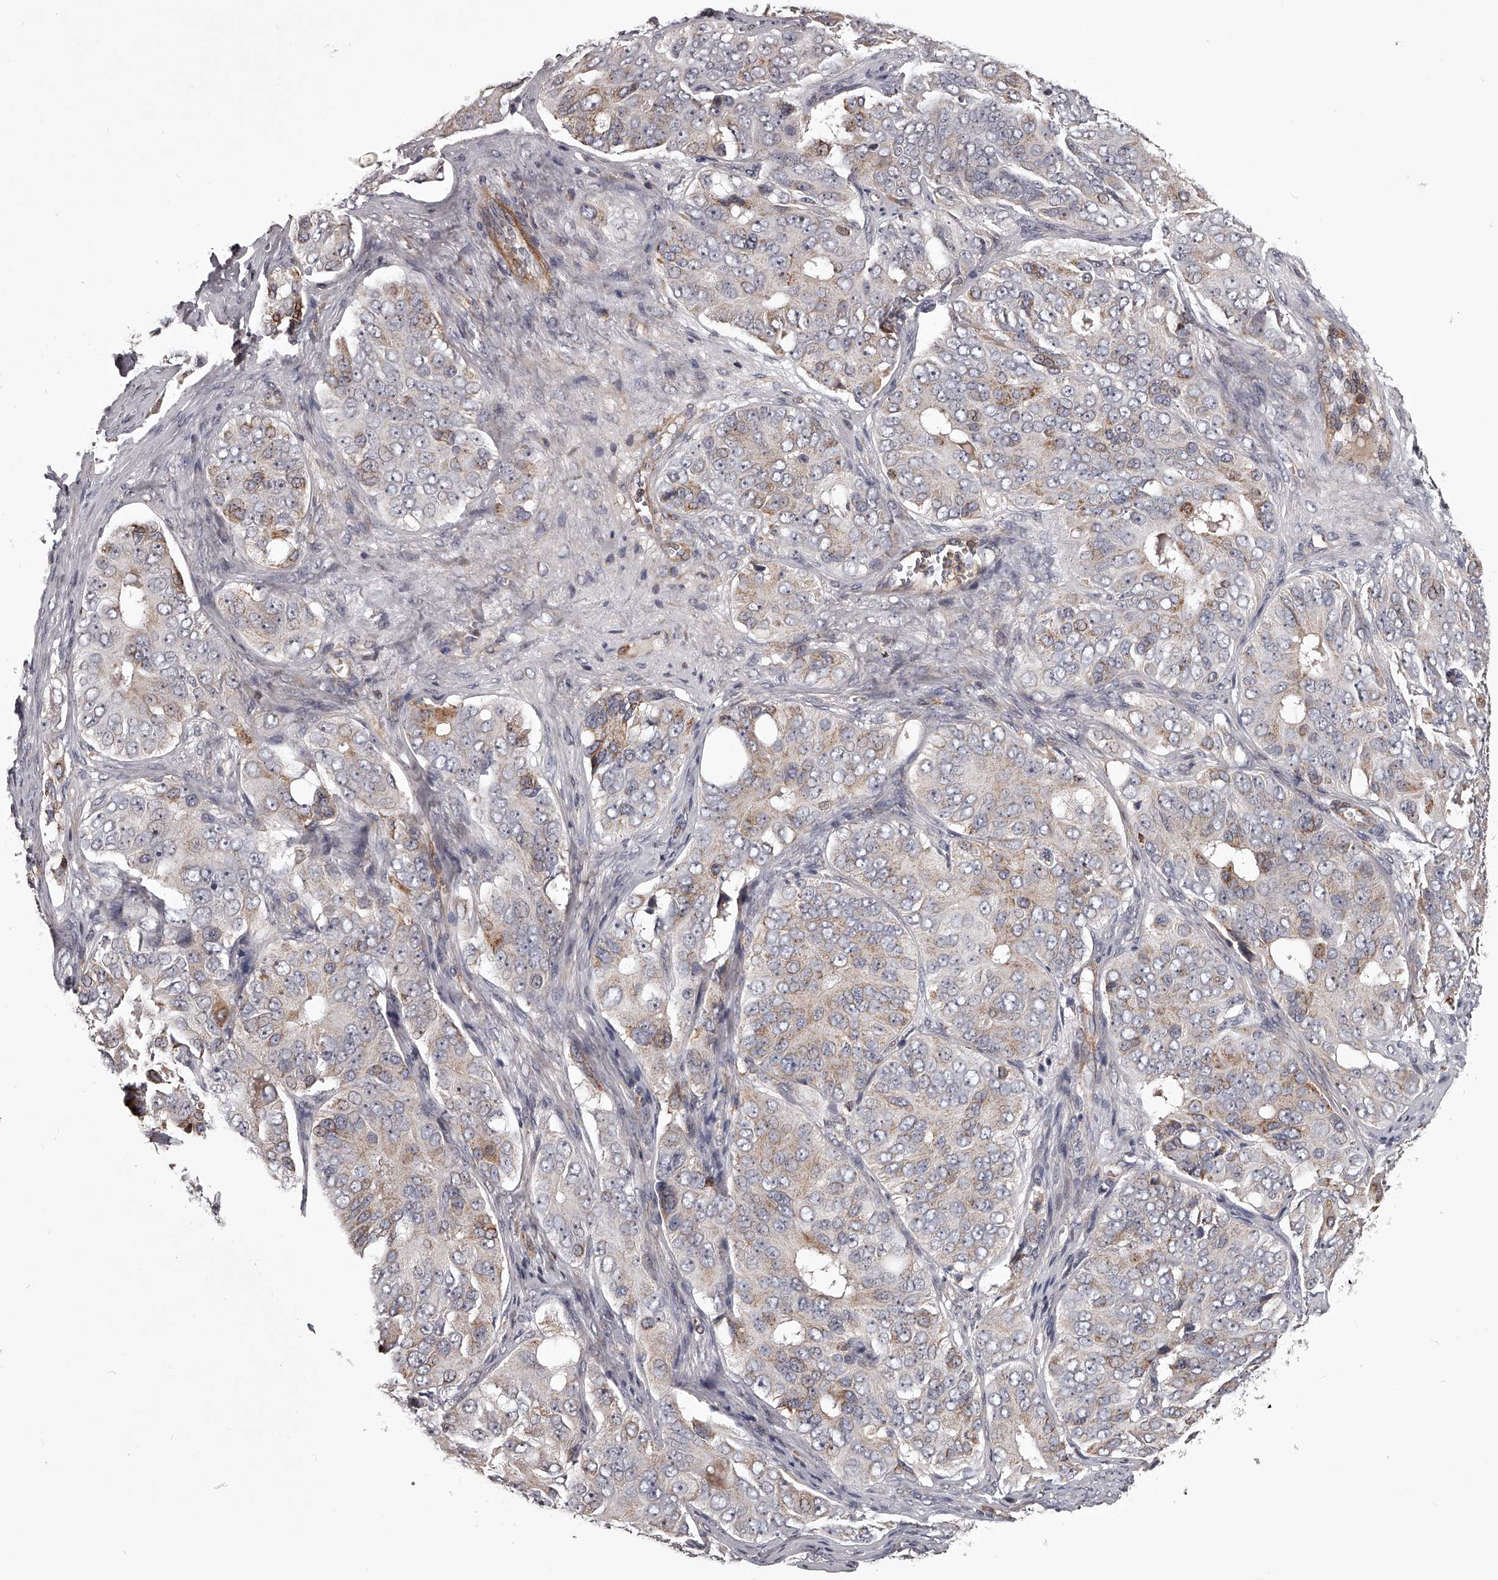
{"staining": {"intensity": "moderate", "quantity": "<25%", "location": "cytoplasmic/membranous"}, "tissue": "ovarian cancer", "cell_type": "Tumor cells", "image_type": "cancer", "snomed": [{"axis": "morphology", "description": "Carcinoma, endometroid"}, {"axis": "topography", "description": "Ovary"}], "caption": "IHC histopathology image of human ovarian cancer (endometroid carcinoma) stained for a protein (brown), which displays low levels of moderate cytoplasmic/membranous staining in about <25% of tumor cells.", "gene": "RRP36", "patient": {"sex": "female", "age": 51}}